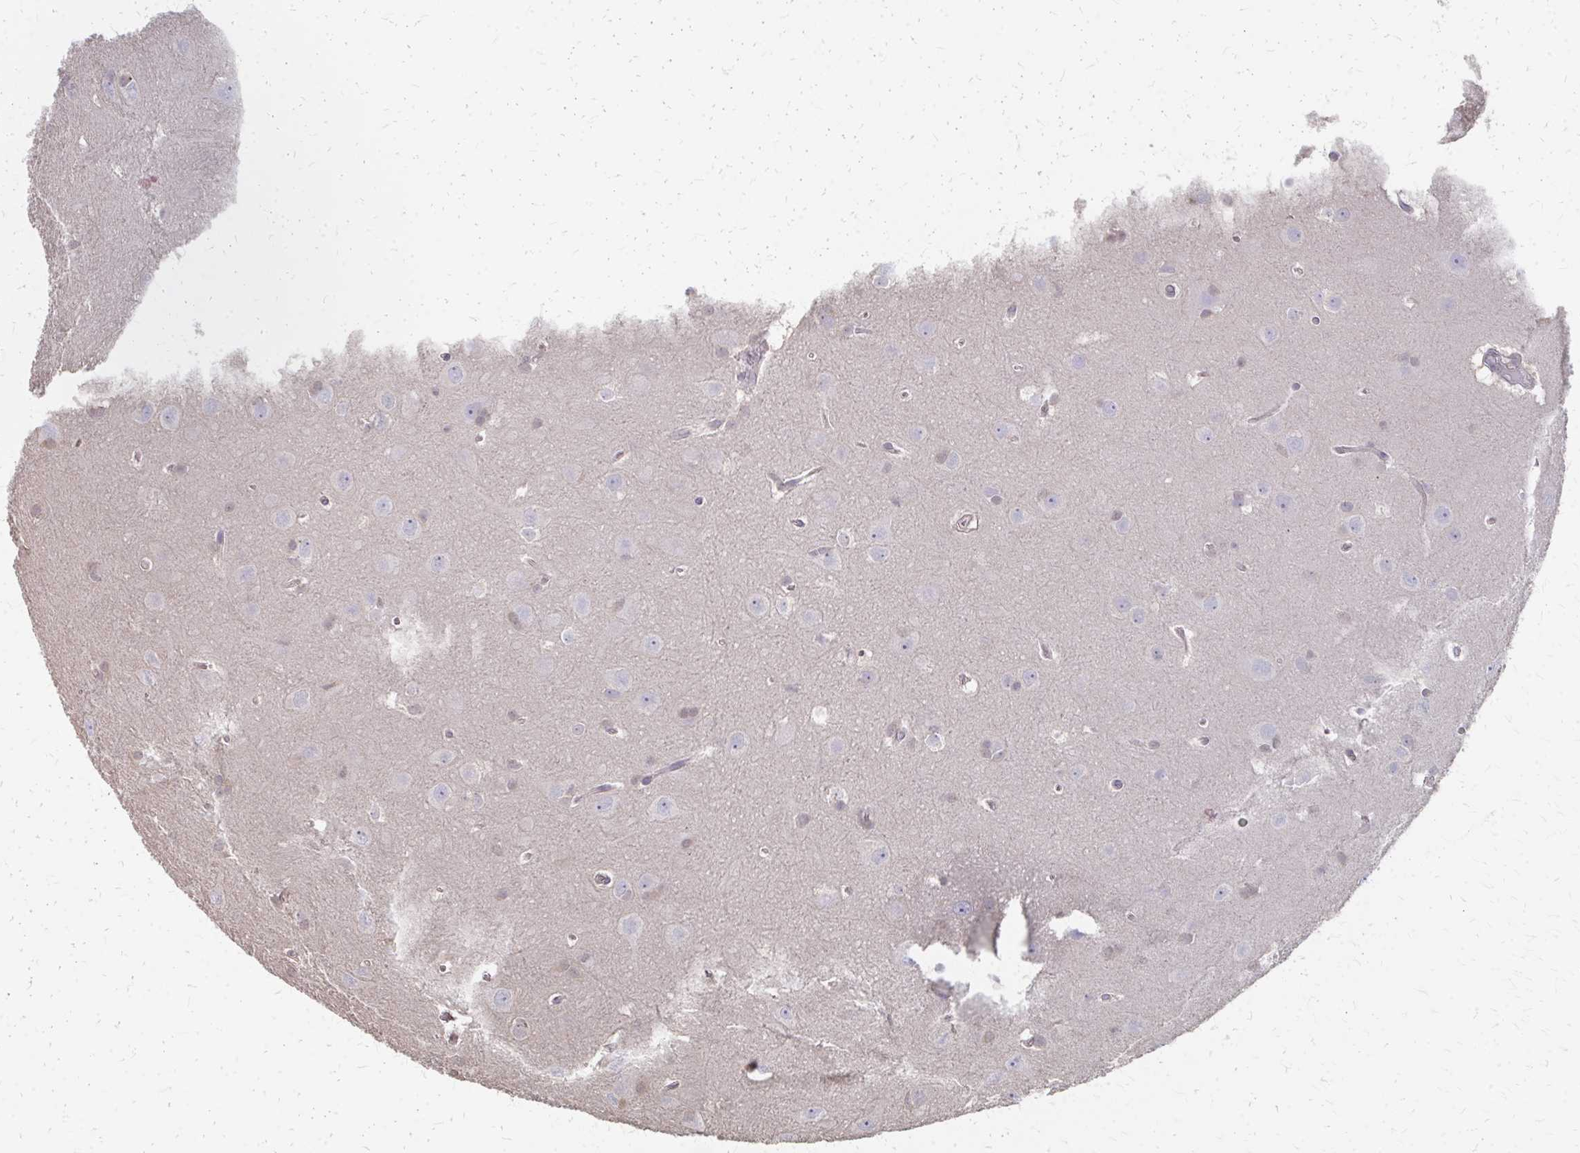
{"staining": {"intensity": "negative", "quantity": "none", "location": "none"}, "tissue": "glioma", "cell_type": "Tumor cells", "image_type": "cancer", "snomed": [{"axis": "morphology", "description": "Glioma, malignant, Low grade"}, {"axis": "topography", "description": "Brain"}], "caption": "Immunohistochemistry (IHC) of human malignant glioma (low-grade) displays no positivity in tumor cells.", "gene": "RABGAP1L", "patient": {"sex": "female", "age": 32}}